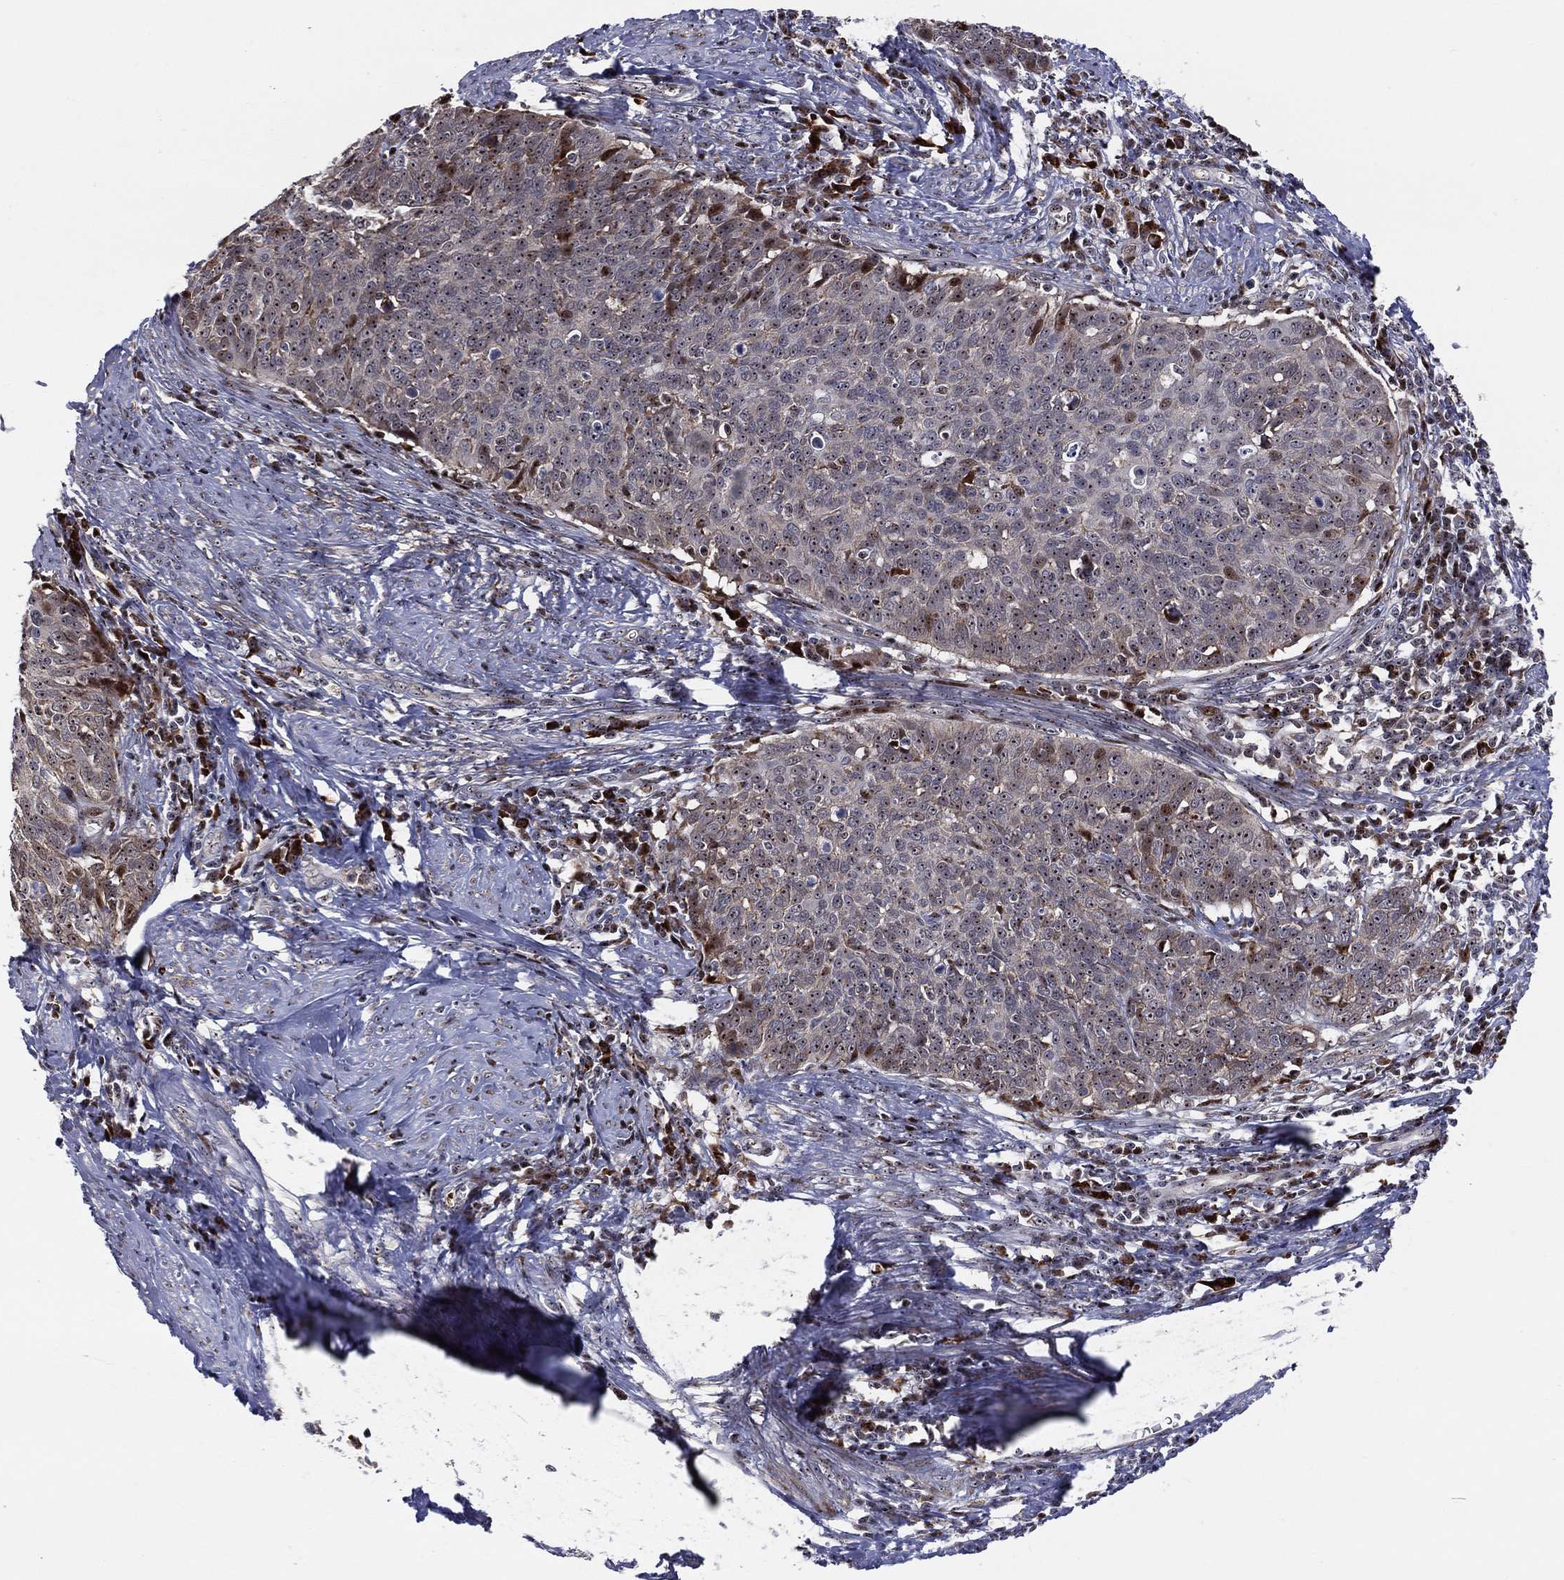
{"staining": {"intensity": "strong", "quantity": "25%-75%", "location": "nuclear"}, "tissue": "cervical cancer", "cell_type": "Tumor cells", "image_type": "cancer", "snomed": [{"axis": "morphology", "description": "Normal tissue, NOS"}, {"axis": "morphology", "description": "Squamous cell carcinoma, NOS"}, {"axis": "topography", "description": "Cervix"}], "caption": "Human cervical cancer (squamous cell carcinoma) stained with a brown dye exhibits strong nuclear positive staining in approximately 25%-75% of tumor cells.", "gene": "VHL", "patient": {"sex": "female", "age": 39}}